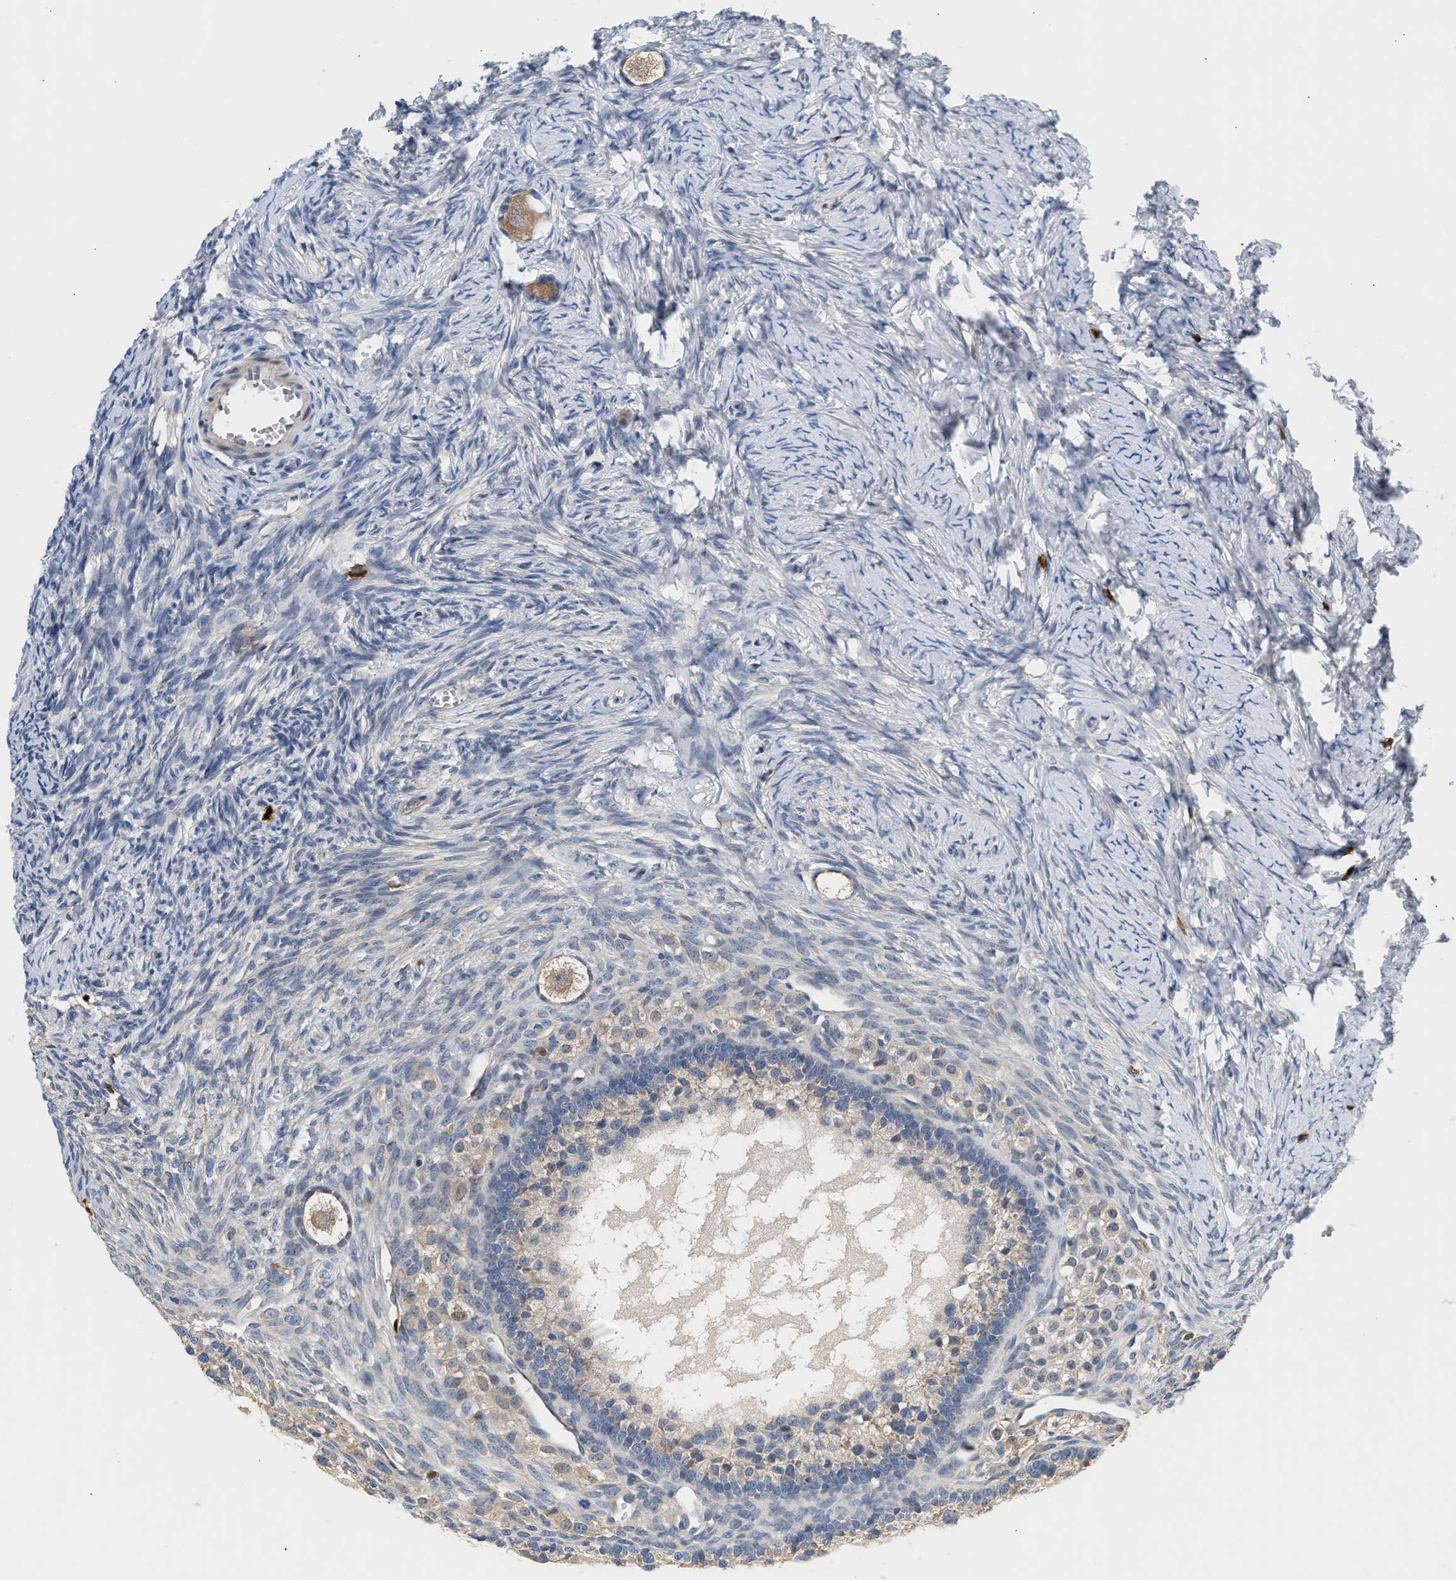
{"staining": {"intensity": "moderate", "quantity": ">75%", "location": "cytoplasmic/membranous"}, "tissue": "ovary", "cell_type": "Follicle cells", "image_type": "normal", "snomed": [{"axis": "morphology", "description": "Normal tissue, NOS"}, {"axis": "topography", "description": "Ovary"}], "caption": "Ovary stained with a brown dye shows moderate cytoplasmic/membranous positive expression in approximately >75% of follicle cells.", "gene": "SLIT2", "patient": {"sex": "female", "age": 27}}